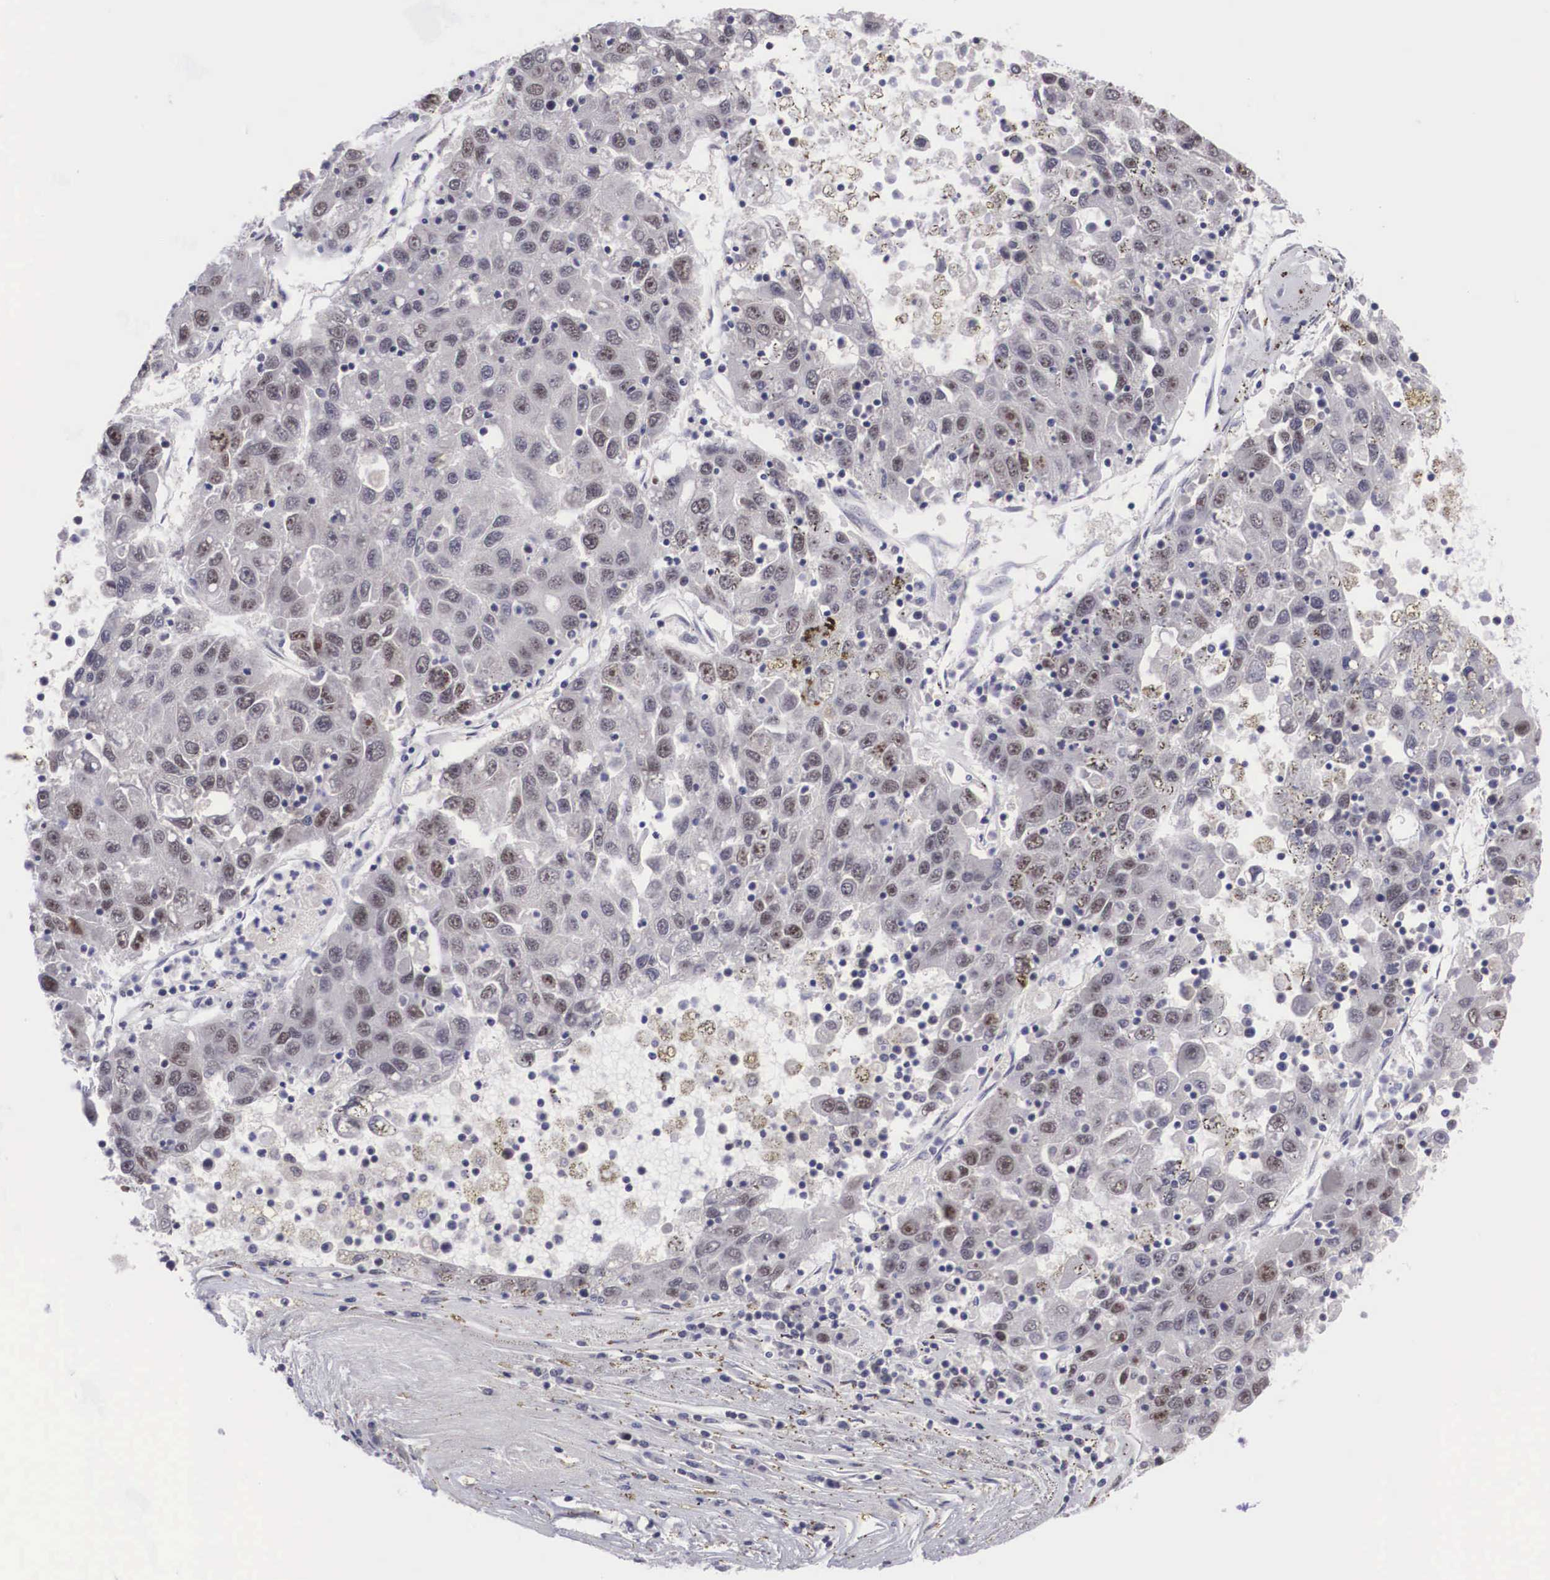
{"staining": {"intensity": "weak", "quantity": "<25%", "location": "nuclear"}, "tissue": "liver cancer", "cell_type": "Tumor cells", "image_type": "cancer", "snomed": [{"axis": "morphology", "description": "Carcinoma, Hepatocellular, NOS"}, {"axis": "topography", "description": "Liver"}], "caption": "Photomicrograph shows no significant protein expression in tumor cells of hepatocellular carcinoma (liver). (Stains: DAB (3,3'-diaminobenzidine) immunohistochemistry (IHC) with hematoxylin counter stain, Microscopy: brightfield microscopy at high magnification).", "gene": "ZNF275", "patient": {"sex": "male", "age": 49}}